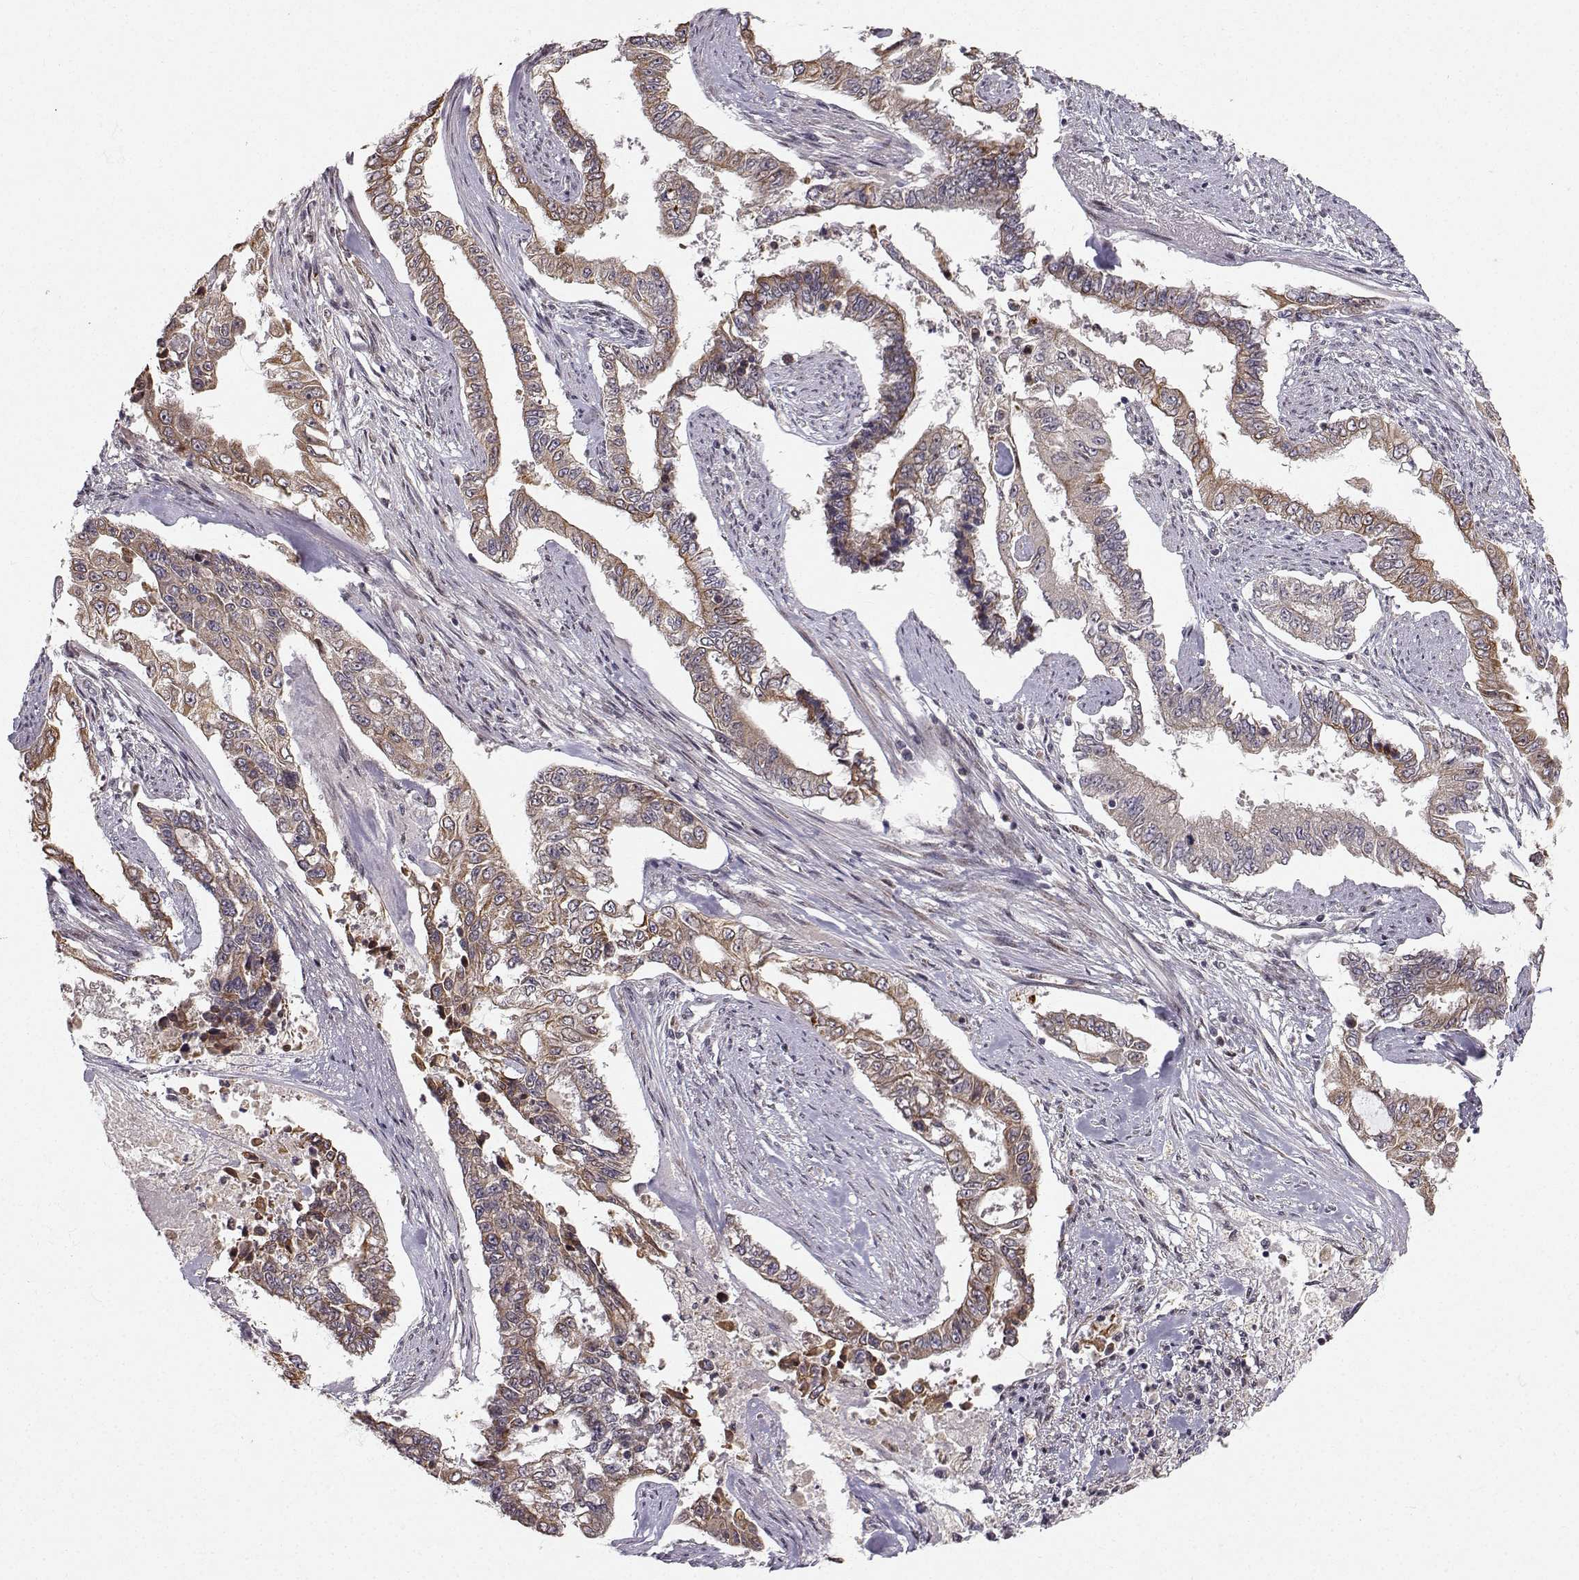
{"staining": {"intensity": "moderate", "quantity": "25%-75%", "location": "cytoplasmic/membranous"}, "tissue": "endometrial cancer", "cell_type": "Tumor cells", "image_type": "cancer", "snomed": [{"axis": "morphology", "description": "Adenocarcinoma, NOS"}, {"axis": "topography", "description": "Uterus"}], "caption": "A micrograph showing moderate cytoplasmic/membranous expression in approximately 25%-75% of tumor cells in endometrial cancer (adenocarcinoma), as visualized by brown immunohistochemical staining.", "gene": "APC", "patient": {"sex": "female", "age": 59}}